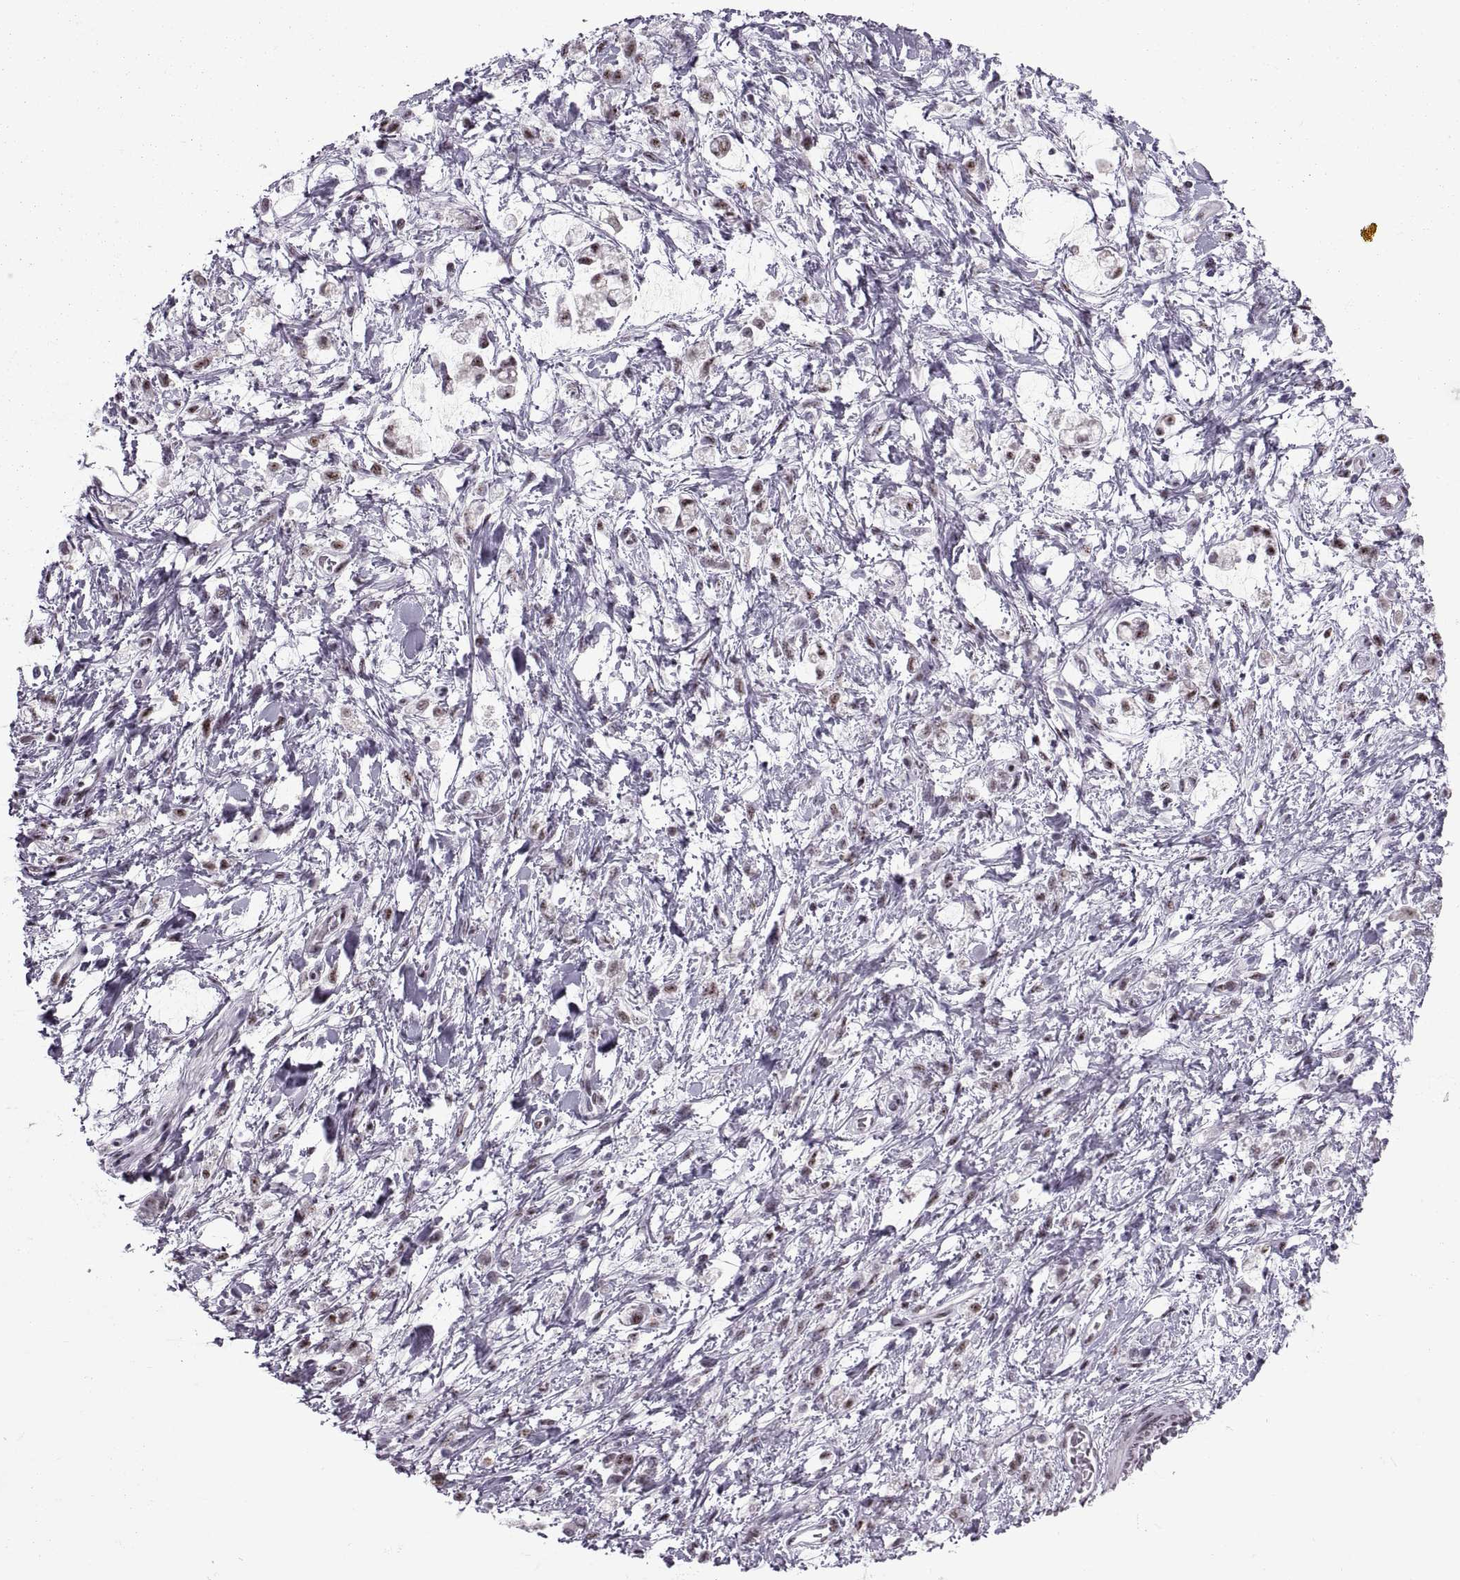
{"staining": {"intensity": "weak", "quantity": ">75%", "location": "nuclear"}, "tissue": "stomach cancer", "cell_type": "Tumor cells", "image_type": "cancer", "snomed": [{"axis": "morphology", "description": "Adenocarcinoma, NOS"}, {"axis": "topography", "description": "Stomach"}], "caption": "This is an image of immunohistochemistry staining of adenocarcinoma (stomach), which shows weak expression in the nuclear of tumor cells.", "gene": "MAGEA4", "patient": {"sex": "female", "age": 60}}